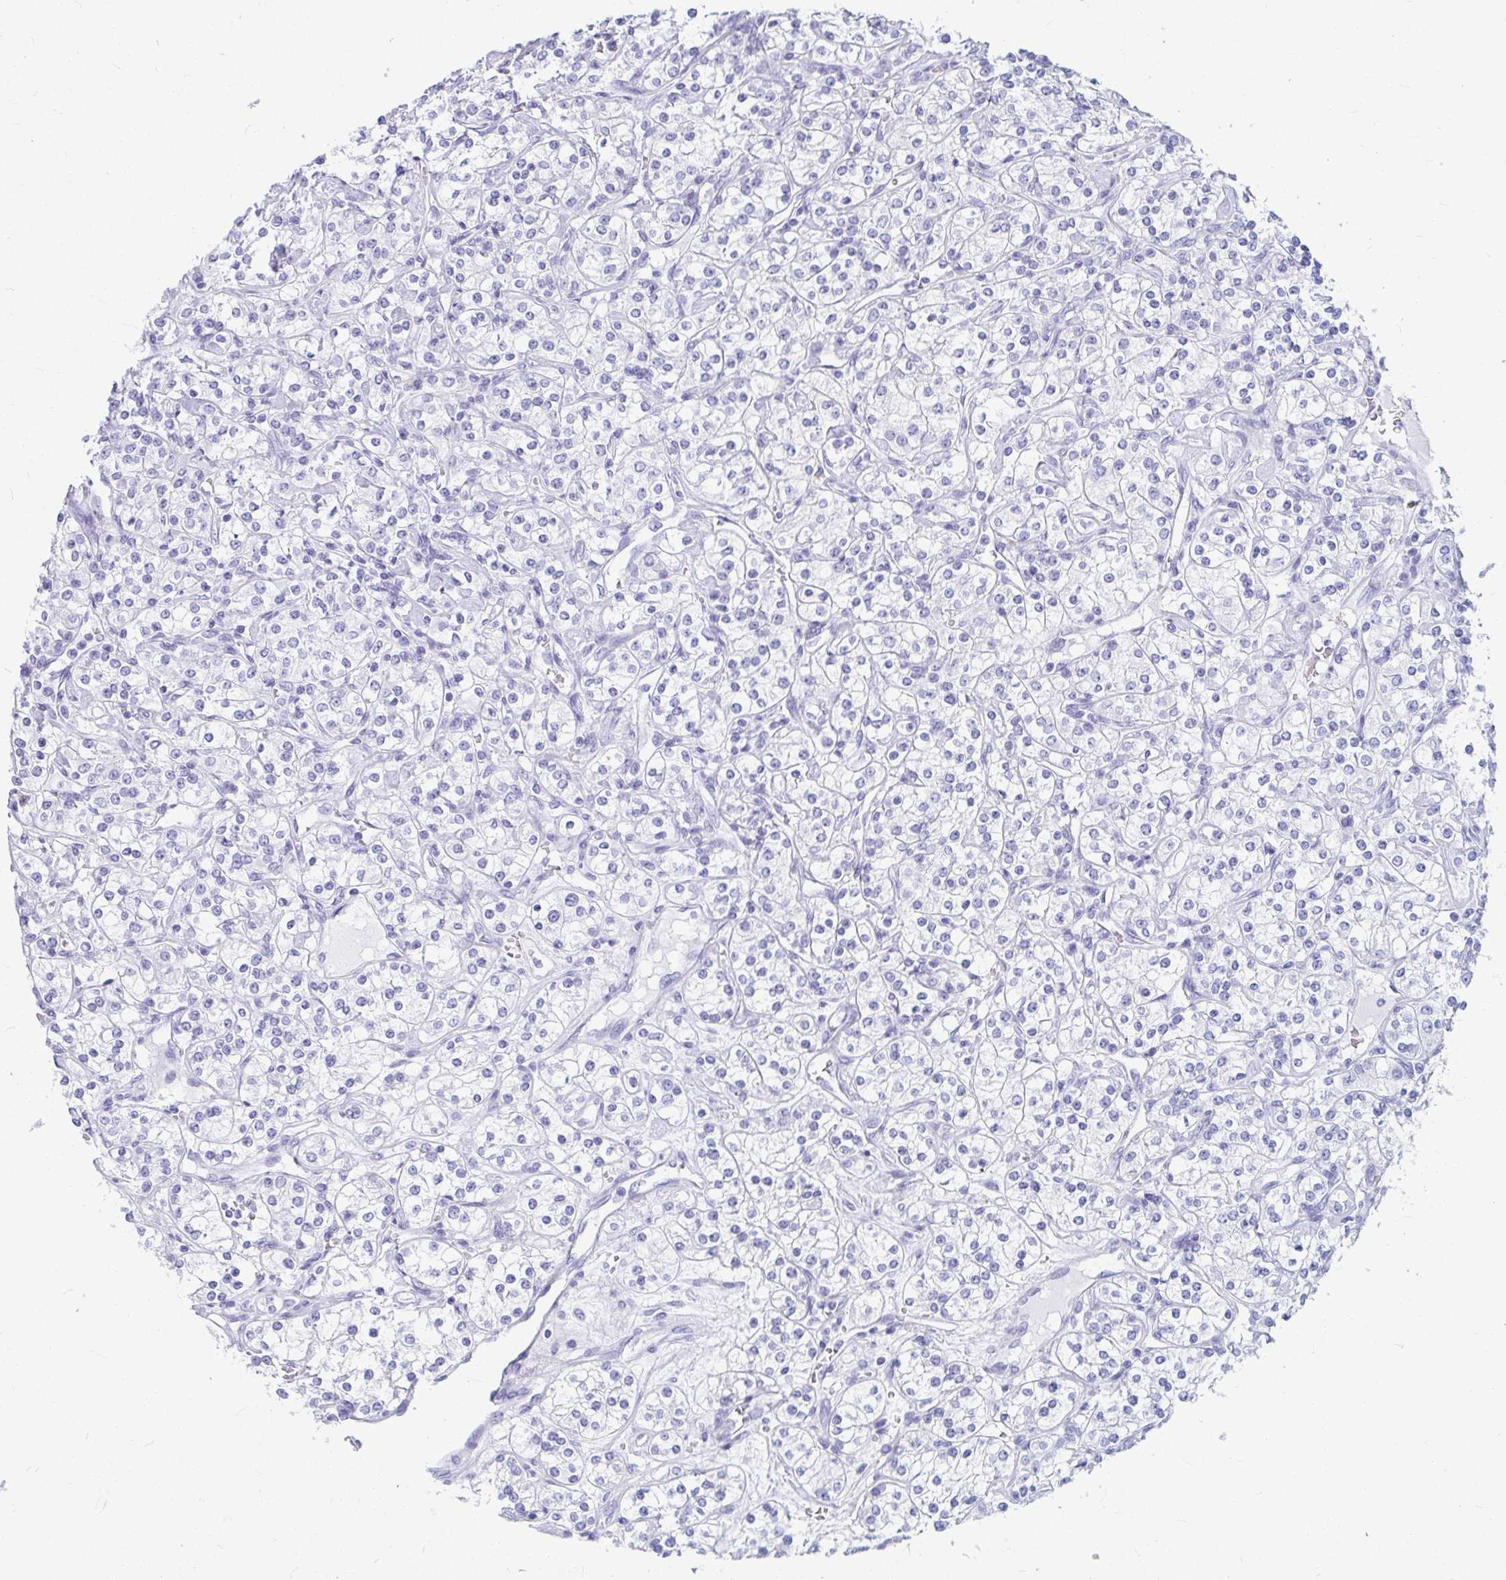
{"staining": {"intensity": "negative", "quantity": "none", "location": "none"}, "tissue": "renal cancer", "cell_type": "Tumor cells", "image_type": "cancer", "snomed": [{"axis": "morphology", "description": "Adenocarcinoma, NOS"}, {"axis": "topography", "description": "Kidney"}], "caption": "This is a histopathology image of immunohistochemistry (IHC) staining of adenocarcinoma (renal), which shows no positivity in tumor cells.", "gene": "OR5J2", "patient": {"sex": "male", "age": 77}}